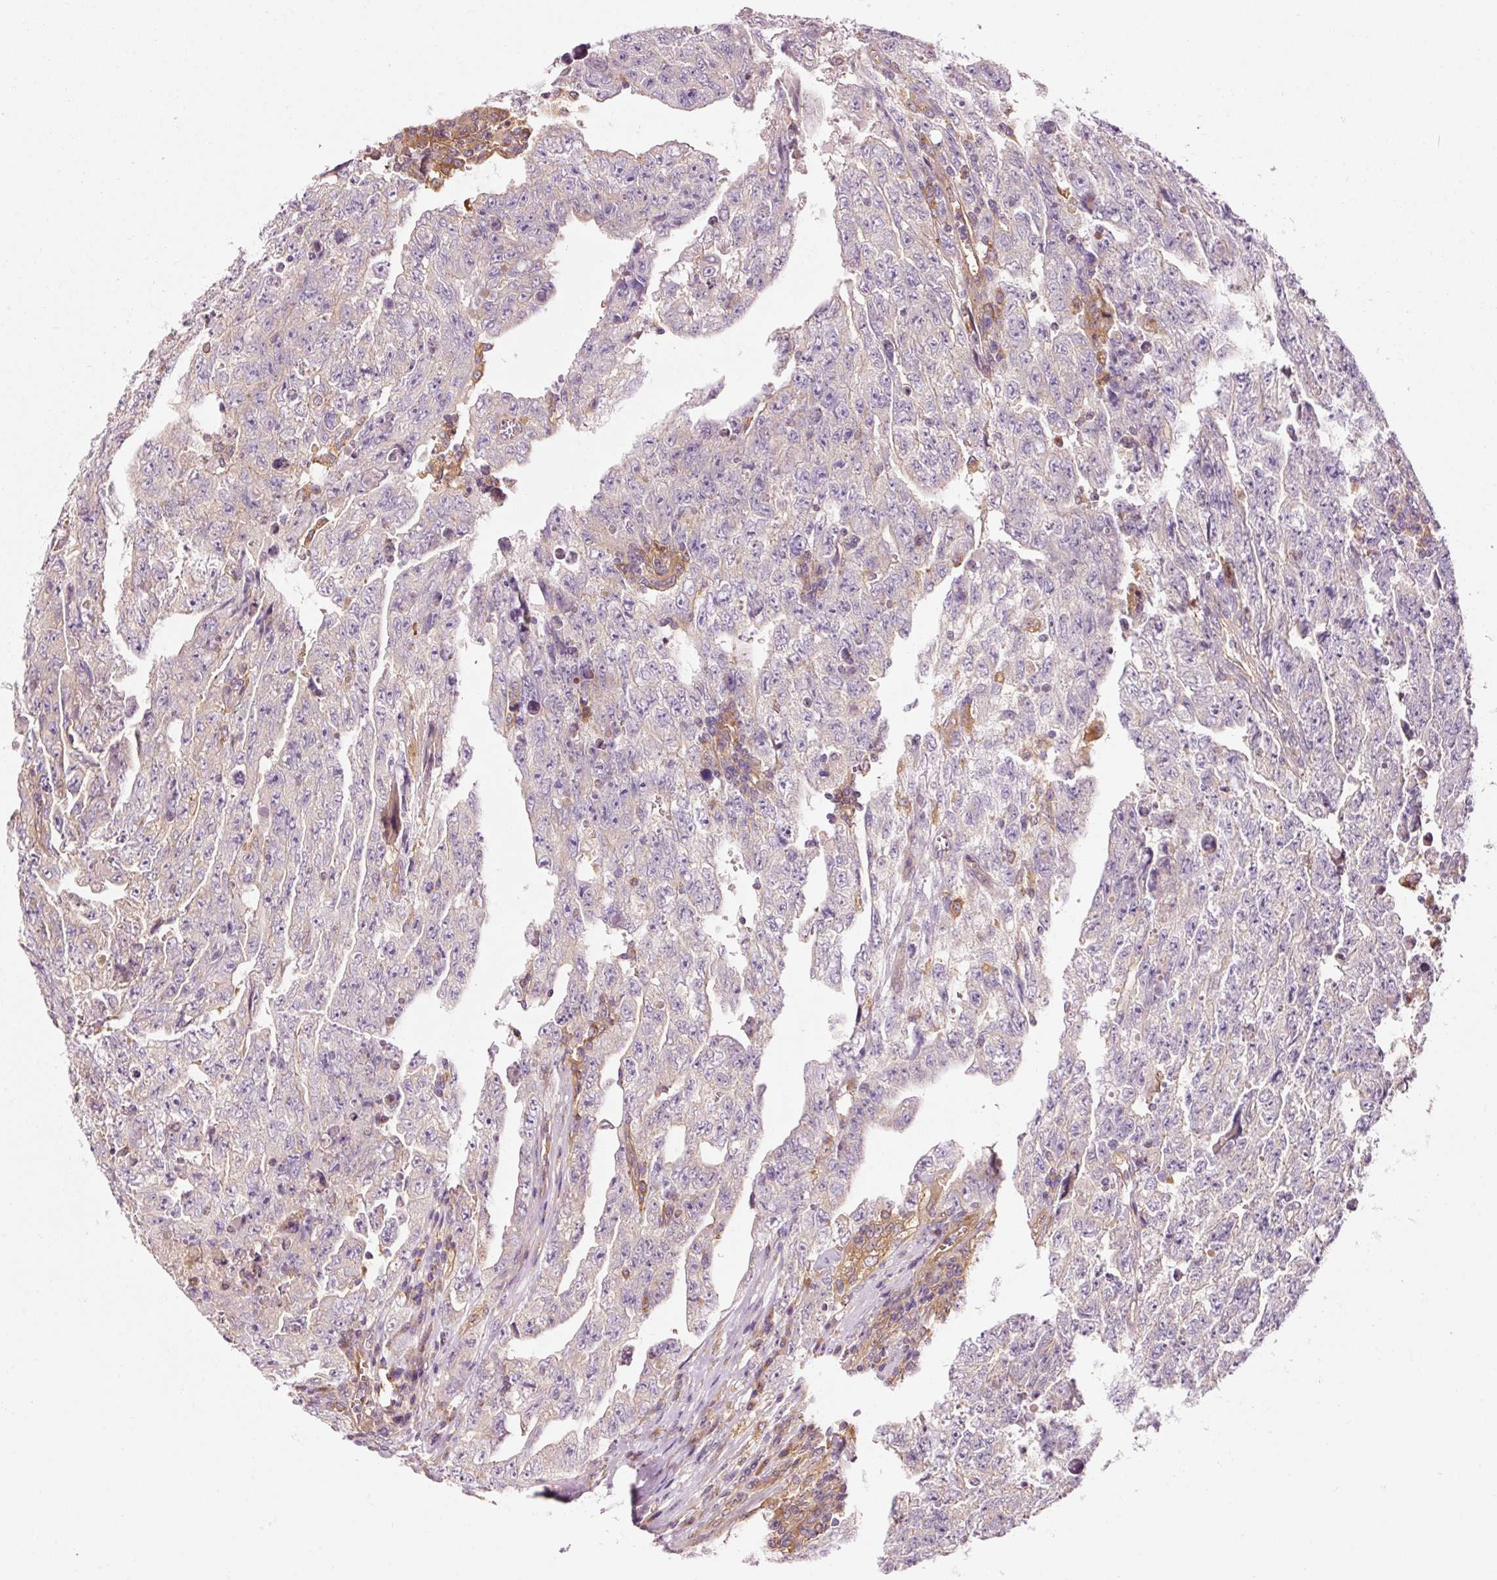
{"staining": {"intensity": "negative", "quantity": "none", "location": "none"}, "tissue": "testis cancer", "cell_type": "Tumor cells", "image_type": "cancer", "snomed": [{"axis": "morphology", "description": "Carcinoma, Embryonal, NOS"}, {"axis": "topography", "description": "Testis"}], "caption": "Immunohistochemistry of human testis cancer (embryonal carcinoma) exhibits no expression in tumor cells. (DAB immunohistochemistry (IHC) visualized using brightfield microscopy, high magnification).", "gene": "NAPA", "patient": {"sex": "male", "age": 28}}